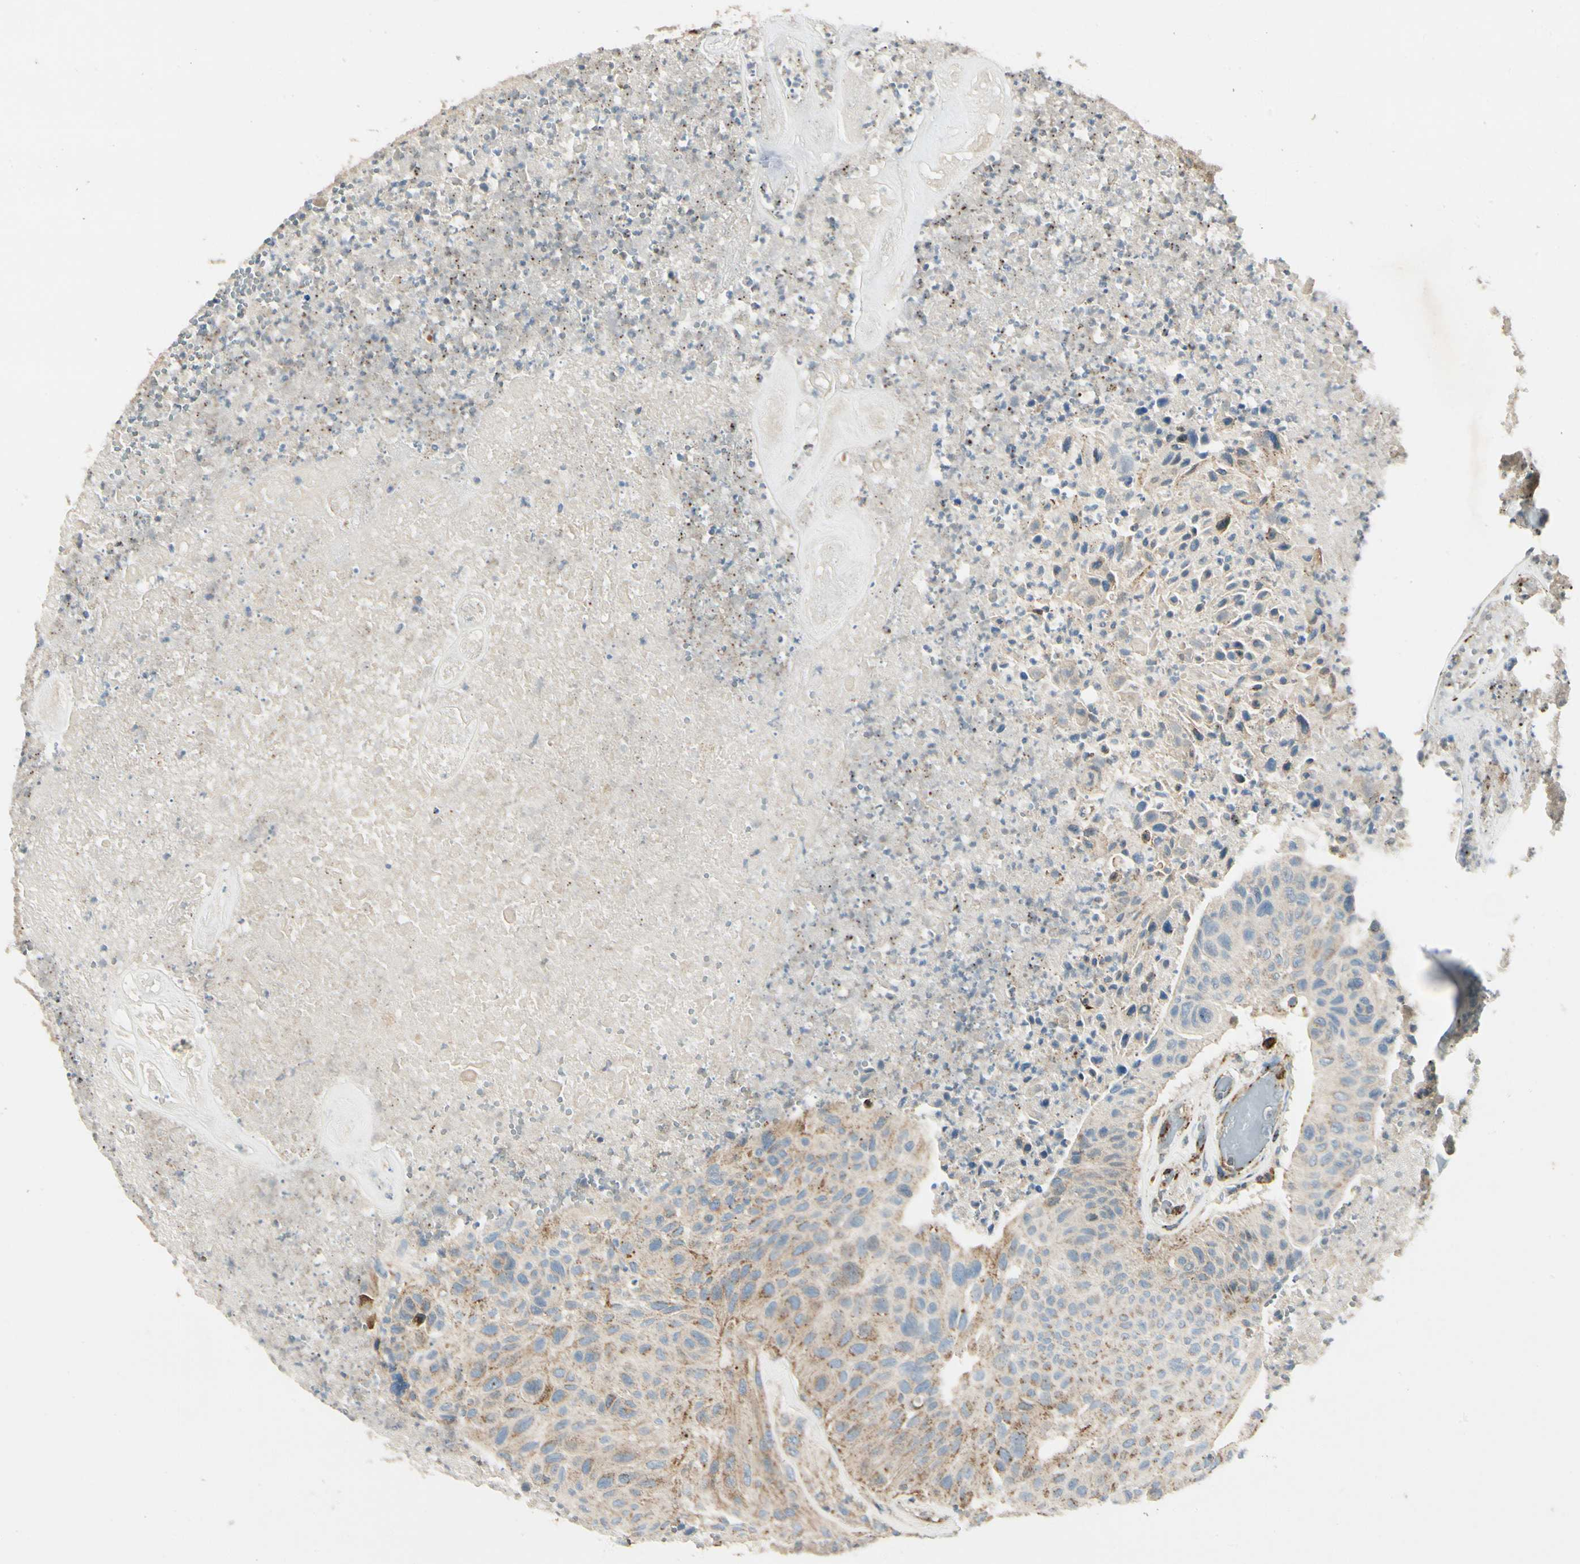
{"staining": {"intensity": "moderate", "quantity": ">75%", "location": "cytoplasmic/membranous"}, "tissue": "urothelial cancer", "cell_type": "Tumor cells", "image_type": "cancer", "snomed": [{"axis": "morphology", "description": "Urothelial carcinoma, High grade"}, {"axis": "topography", "description": "Urinary bladder"}], "caption": "Brown immunohistochemical staining in human urothelial cancer exhibits moderate cytoplasmic/membranous staining in approximately >75% of tumor cells.", "gene": "MRPL9", "patient": {"sex": "male", "age": 66}}